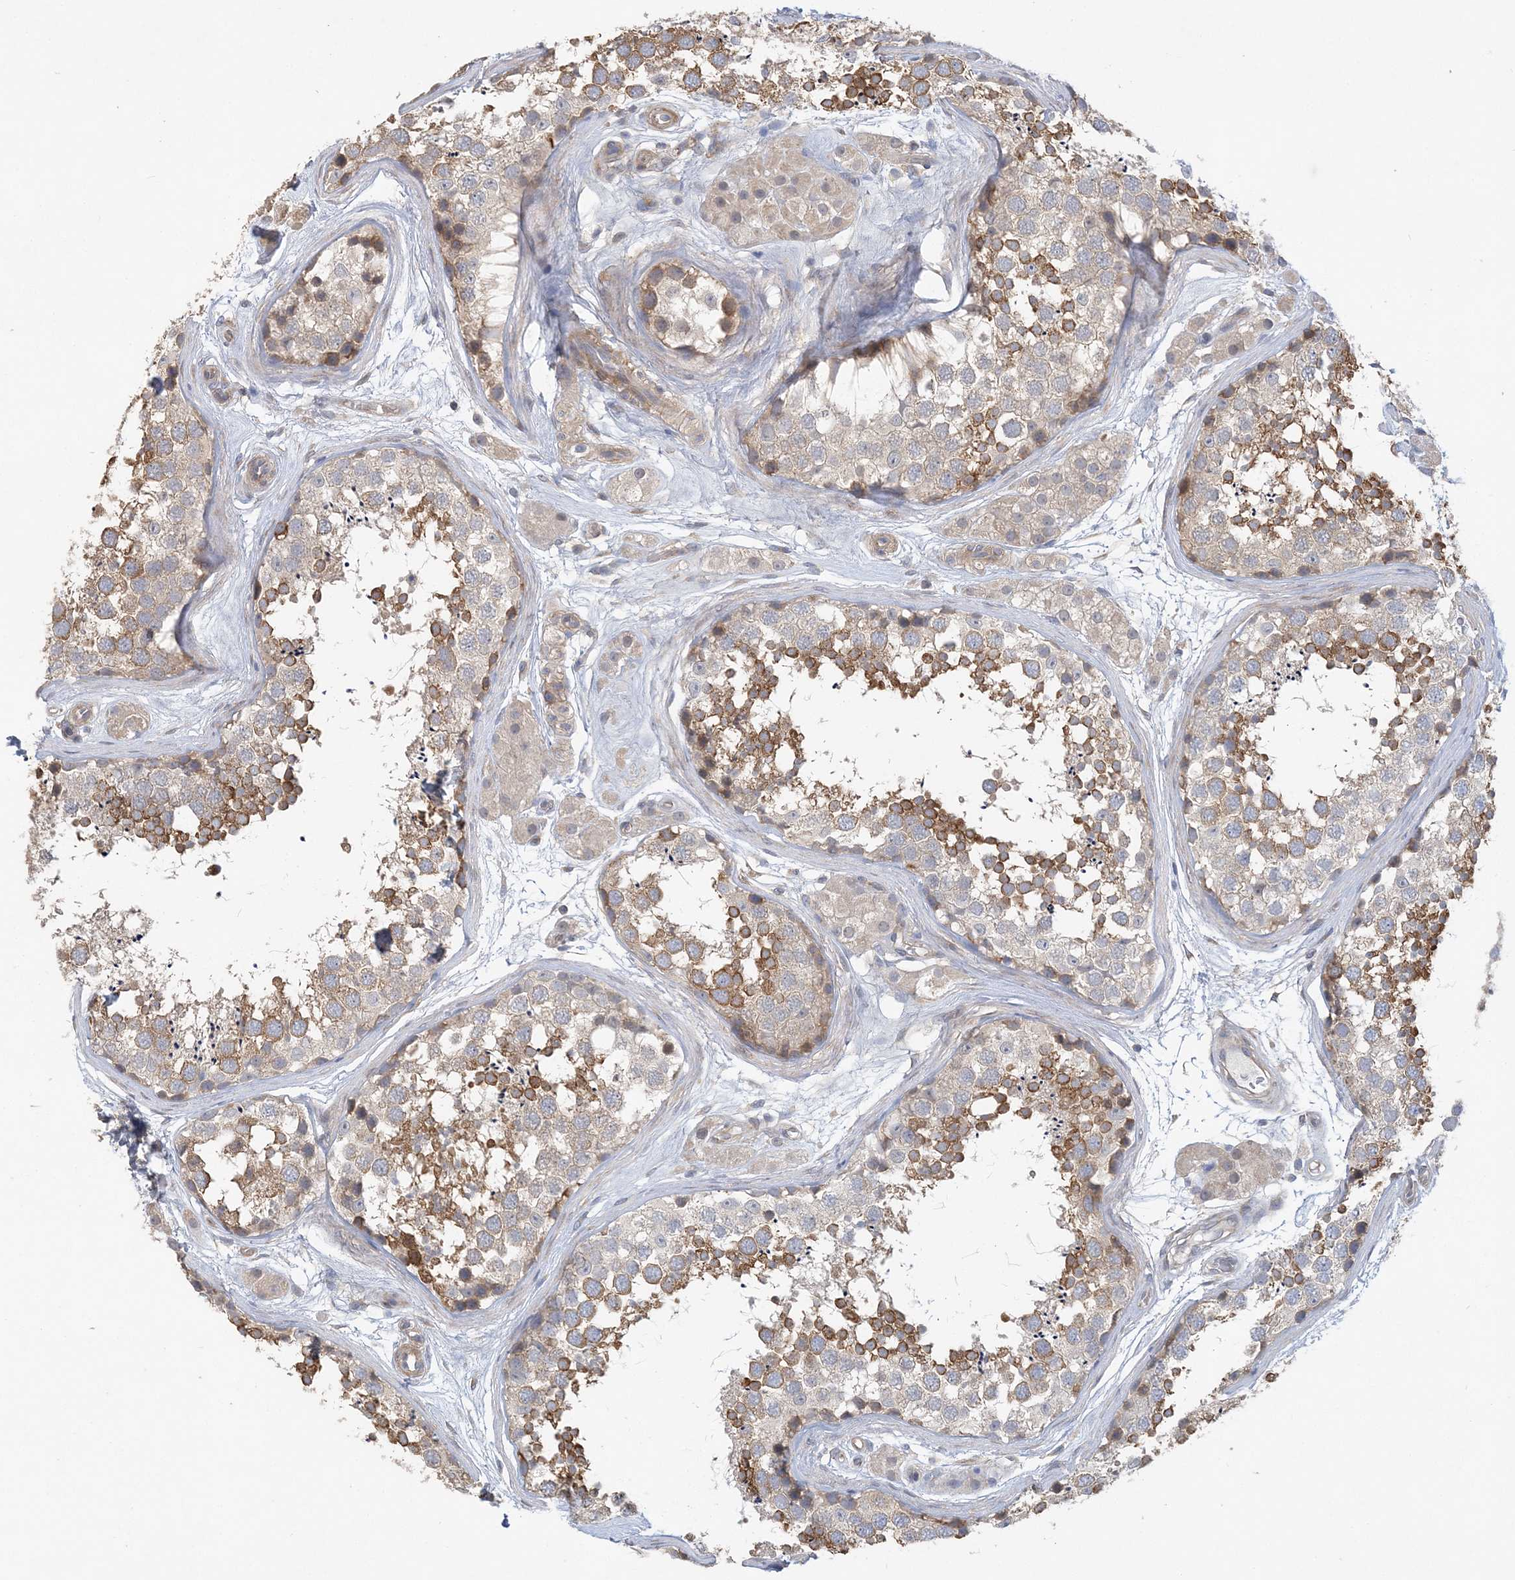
{"staining": {"intensity": "moderate", "quantity": "25%-75%", "location": "cytoplasmic/membranous"}, "tissue": "testis", "cell_type": "Cells in seminiferous ducts", "image_type": "normal", "snomed": [{"axis": "morphology", "description": "Normal tissue, NOS"}, {"axis": "topography", "description": "Testis"}], "caption": "This histopathology image shows immunohistochemistry (IHC) staining of benign human testis, with medium moderate cytoplasmic/membranous expression in about 25%-75% of cells in seminiferous ducts.", "gene": "MAP4K5", "patient": {"sex": "male", "age": 56}}